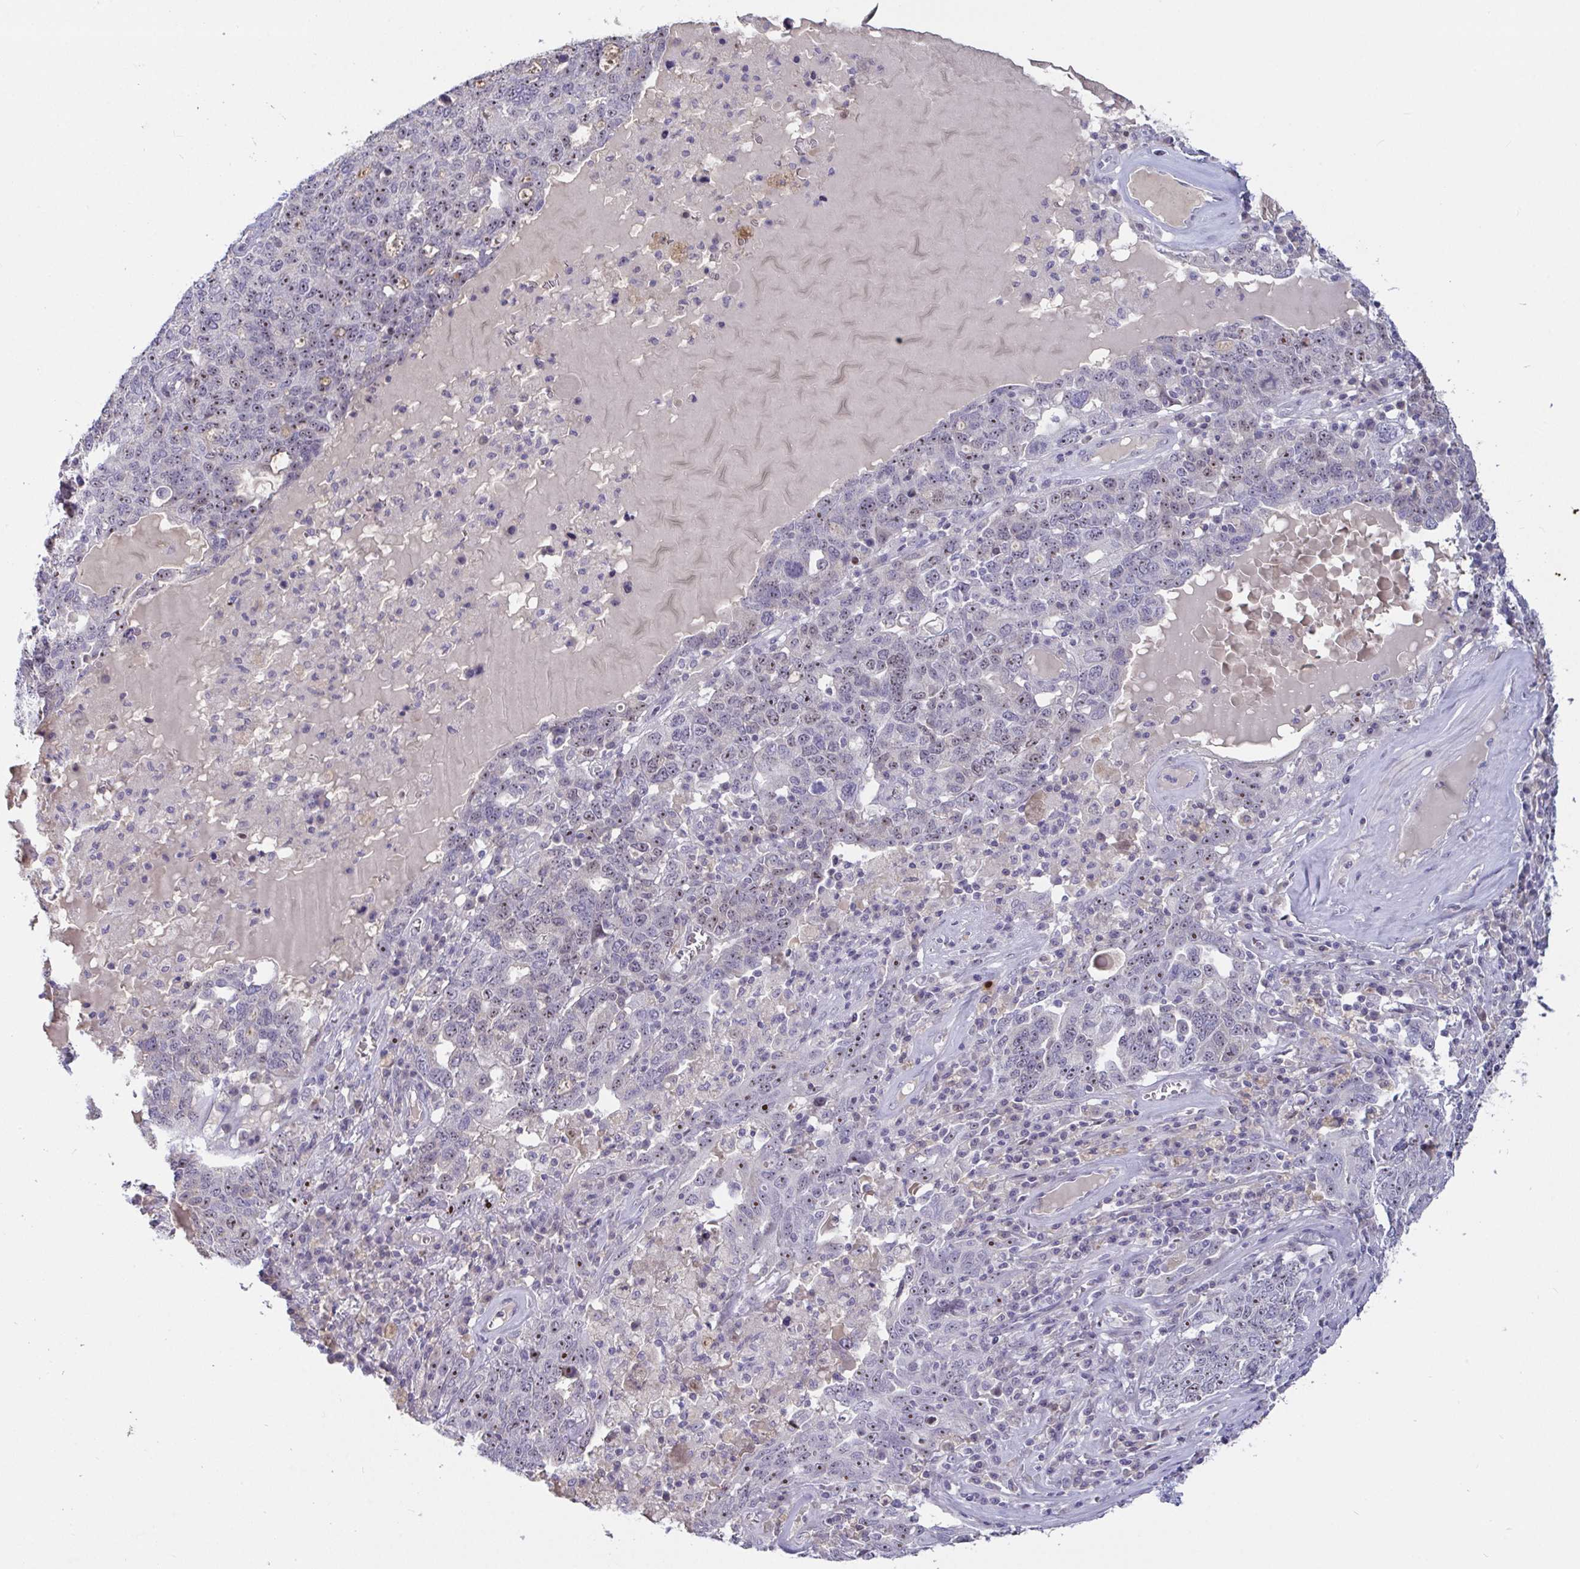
{"staining": {"intensity": "moderate", "quantity": ">75%", "location": "nuclear"}, "tissue": "ovarian cancer", "cell_type": "Tumor cells", "image_type": "cancer", "snomed": [{"axis": "morphology", "description": "Carcinoma, endometroid"}, {"axis": "topography", "description": "Ovary"}], "caption": "High-magnification brightfield microscopy of ovarian cancer stained with DAB (brown) and counterstained with hematoxylin (blue). tumor cells exhibit moderate nuclear expression is seen in about>75% of cells.", "gene": "MYC", "patient": {"sex": "female", "age": 62}}